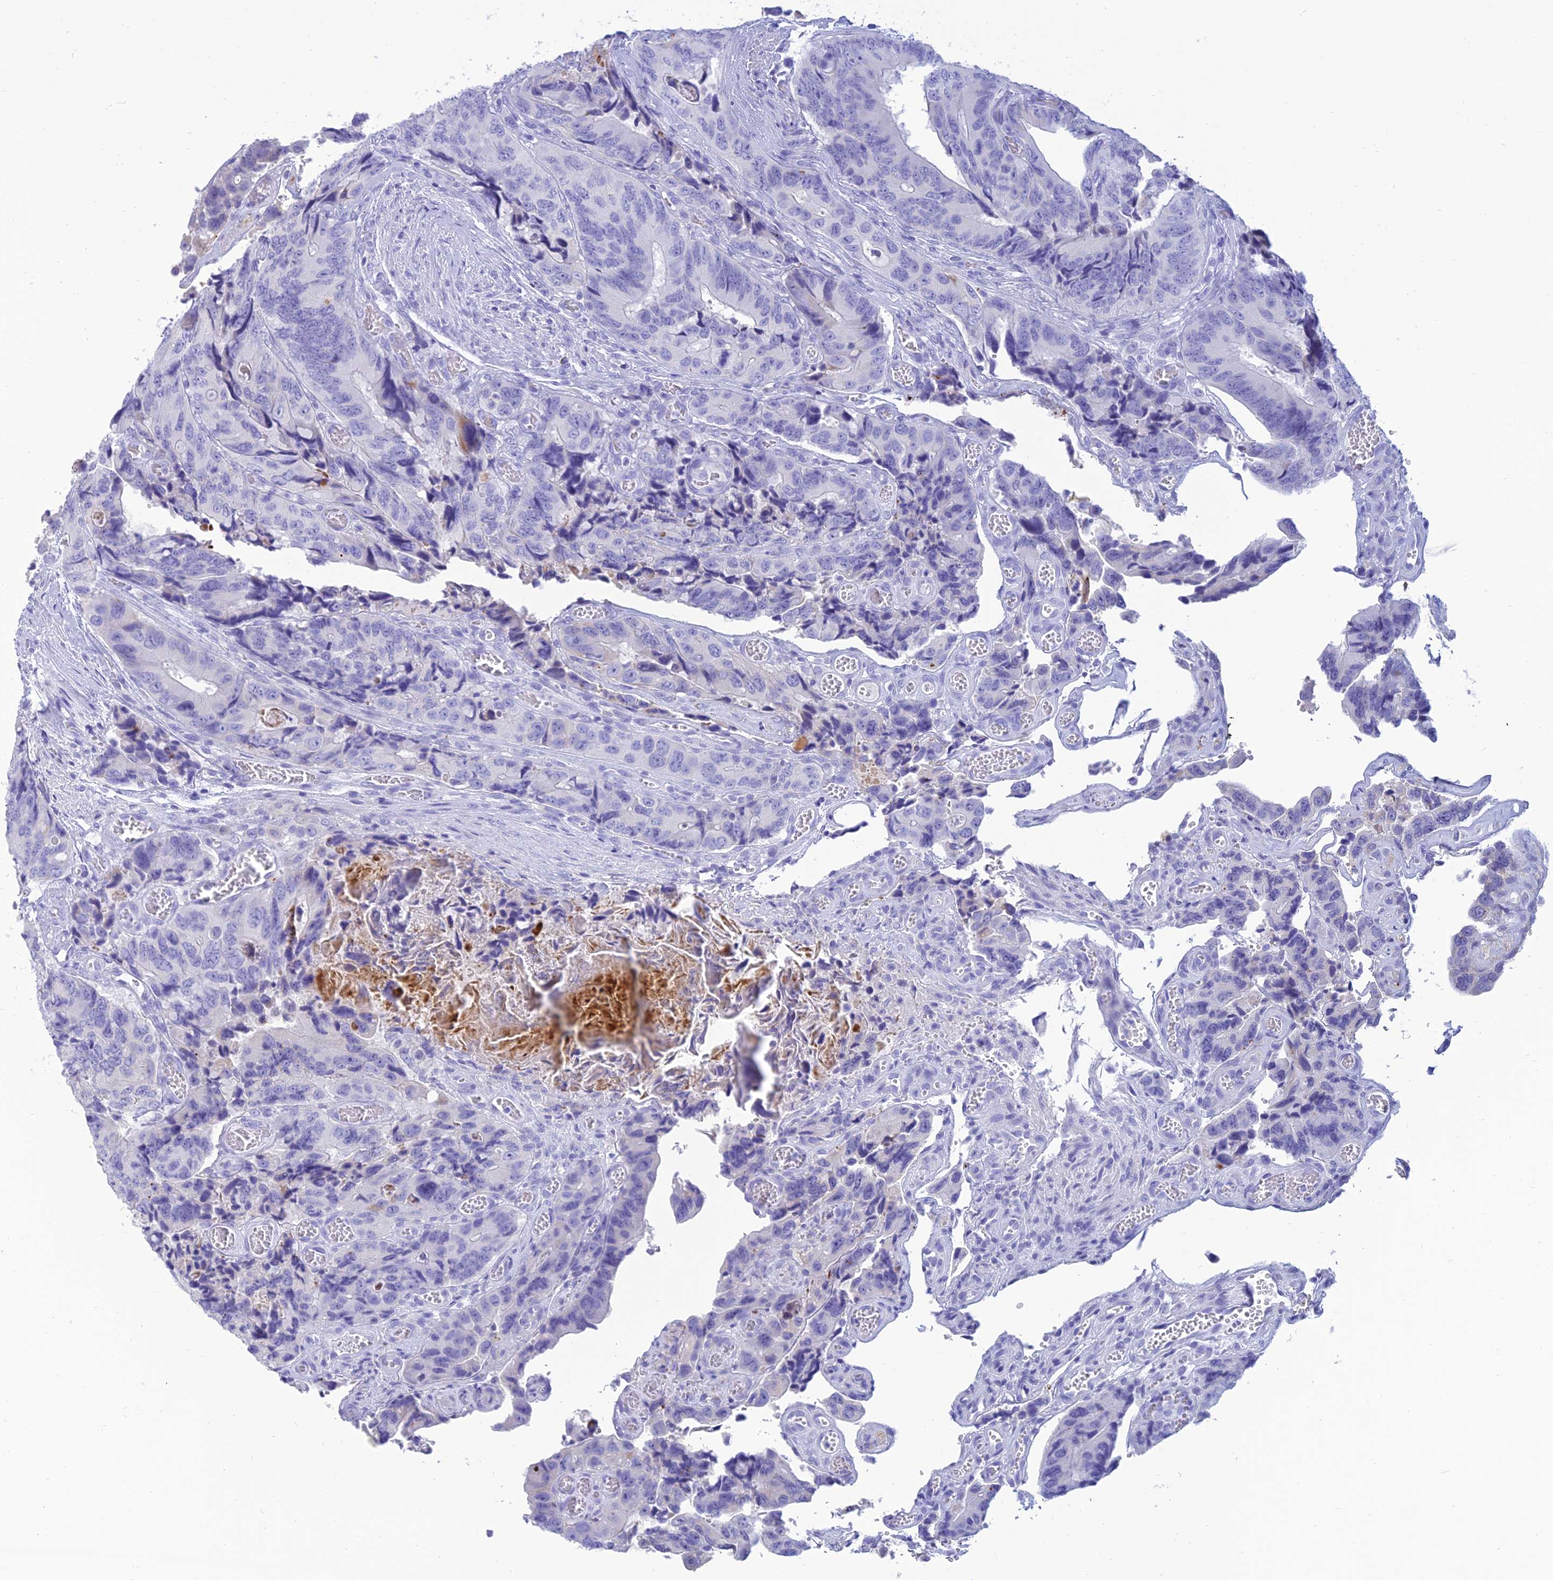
{"staining": {"intensity": "negative", "quantity": "none", "location": "none"}, "tissue": "colorectal cancer", "cell_type": "Tumor cells", "image_type": "cancer", "snomed": [{"axis": "morphology", "description": "Adenocarcinoma, NOS"}, {"axis": "topography", "description": "Colon"}], "caption": "A photomicrograph of colorectal cancer stained for a protein reveals no brown staining in tumor cells.", "gene": "MAL2", "patient": {"sex": "male", "age": 84}}